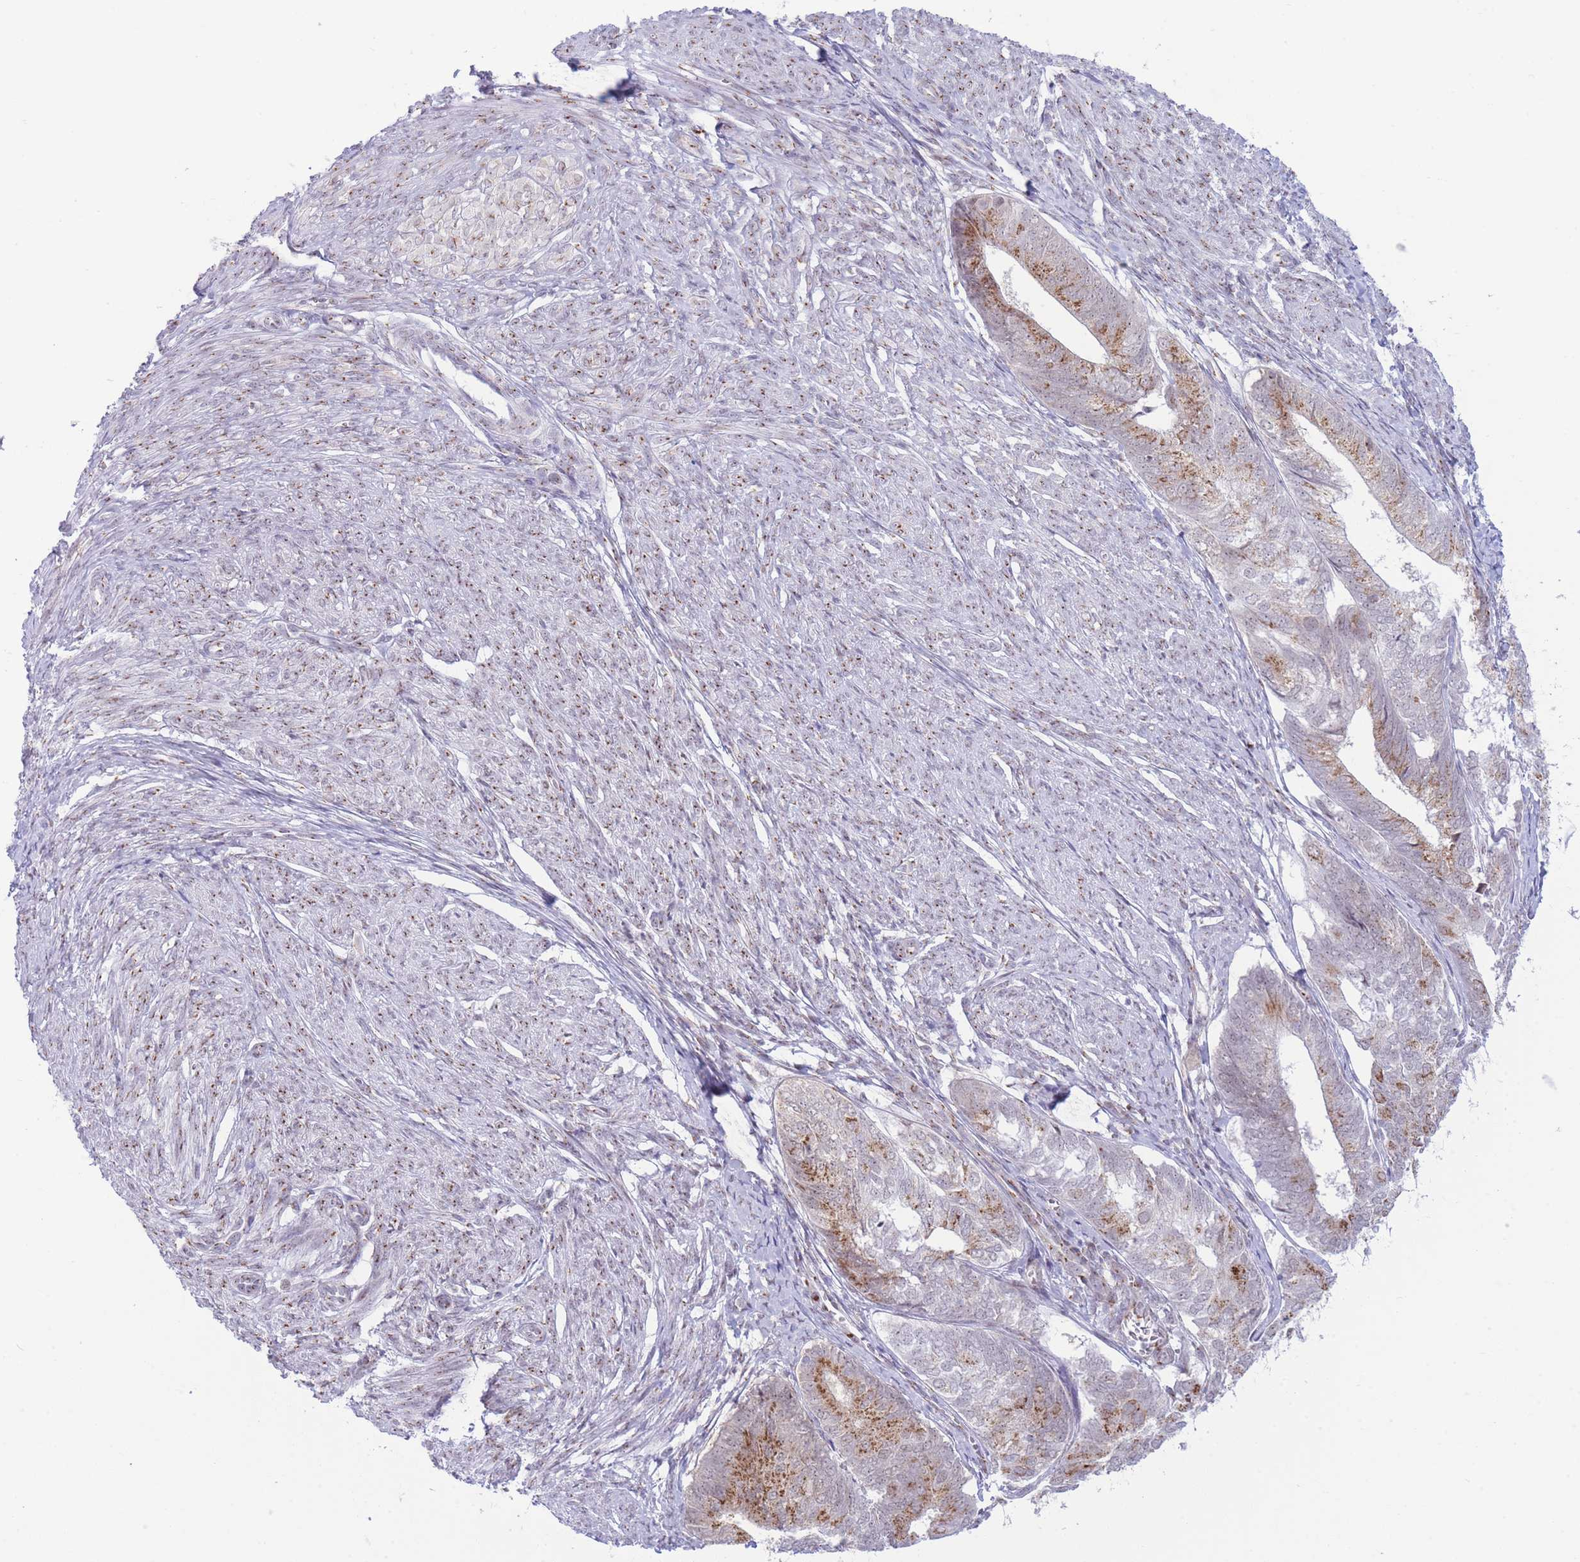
{"staining": {"intensity": "moderate", "quantity": "25%-75%", "location": "cytoplasmic/membranous"}, "tissue": "endometrial cancer", "cell_type": "Tumor cells", "image_type": "cancer", "snomed": [{"axis": "morphology", "description": "Adenocarcinoma, NOS"}, {"axis": "topography", "description": "Endometrium"}], "caption": "Immunohistochemistry (IHC) (DAB) staining of human endometrial cancer (adenocarcinoma) shows moderate cytoplasmic/membranous protein expression in approximately 25%-75% of tumor cells. (IHC, brightfield microscopy, high magnification).", "gene": "INO80C", "patient": {"sex": "female", "age": 87}}